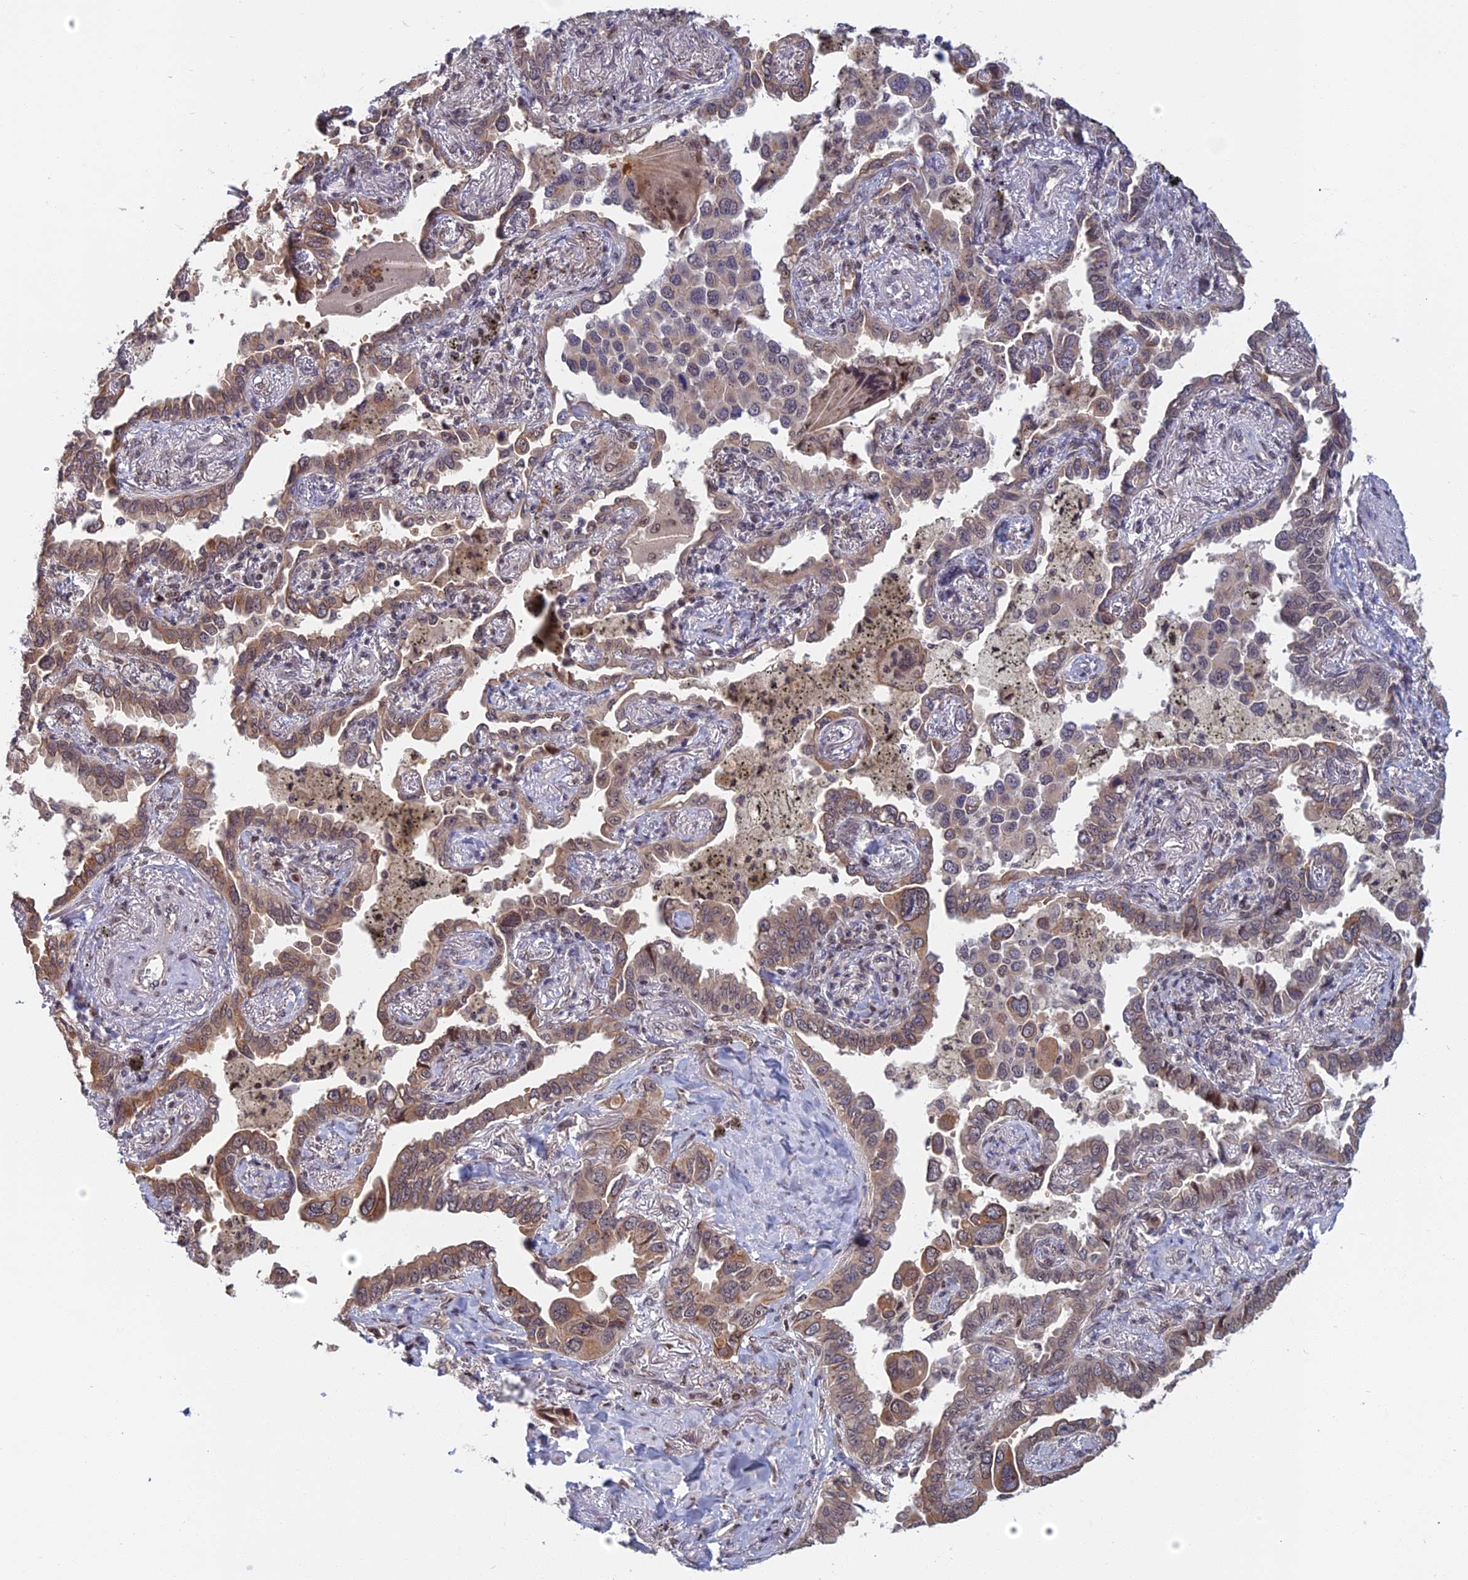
{"staining": {"intensity": "weak", "quantity": ">75%", "location": "cytoplasmic/membranous,nuclear"}, "tissue": "lung cancer", "cell_type": "Tumor cells", "image_type": "cancer", "snomed": [{"axis": "morphology", "description": "Adenocarcinoma, NOS"}, {"axis": "topography", "description": "Lung"}], "caption": "Immunohistochemical staining of lung cancer shows weak cytoplasmic/membranous and nuclear protein expression in about >75% of tumor cells.", "gene": "CCDC113", "patient": {"sex": "male", "age": 67}}